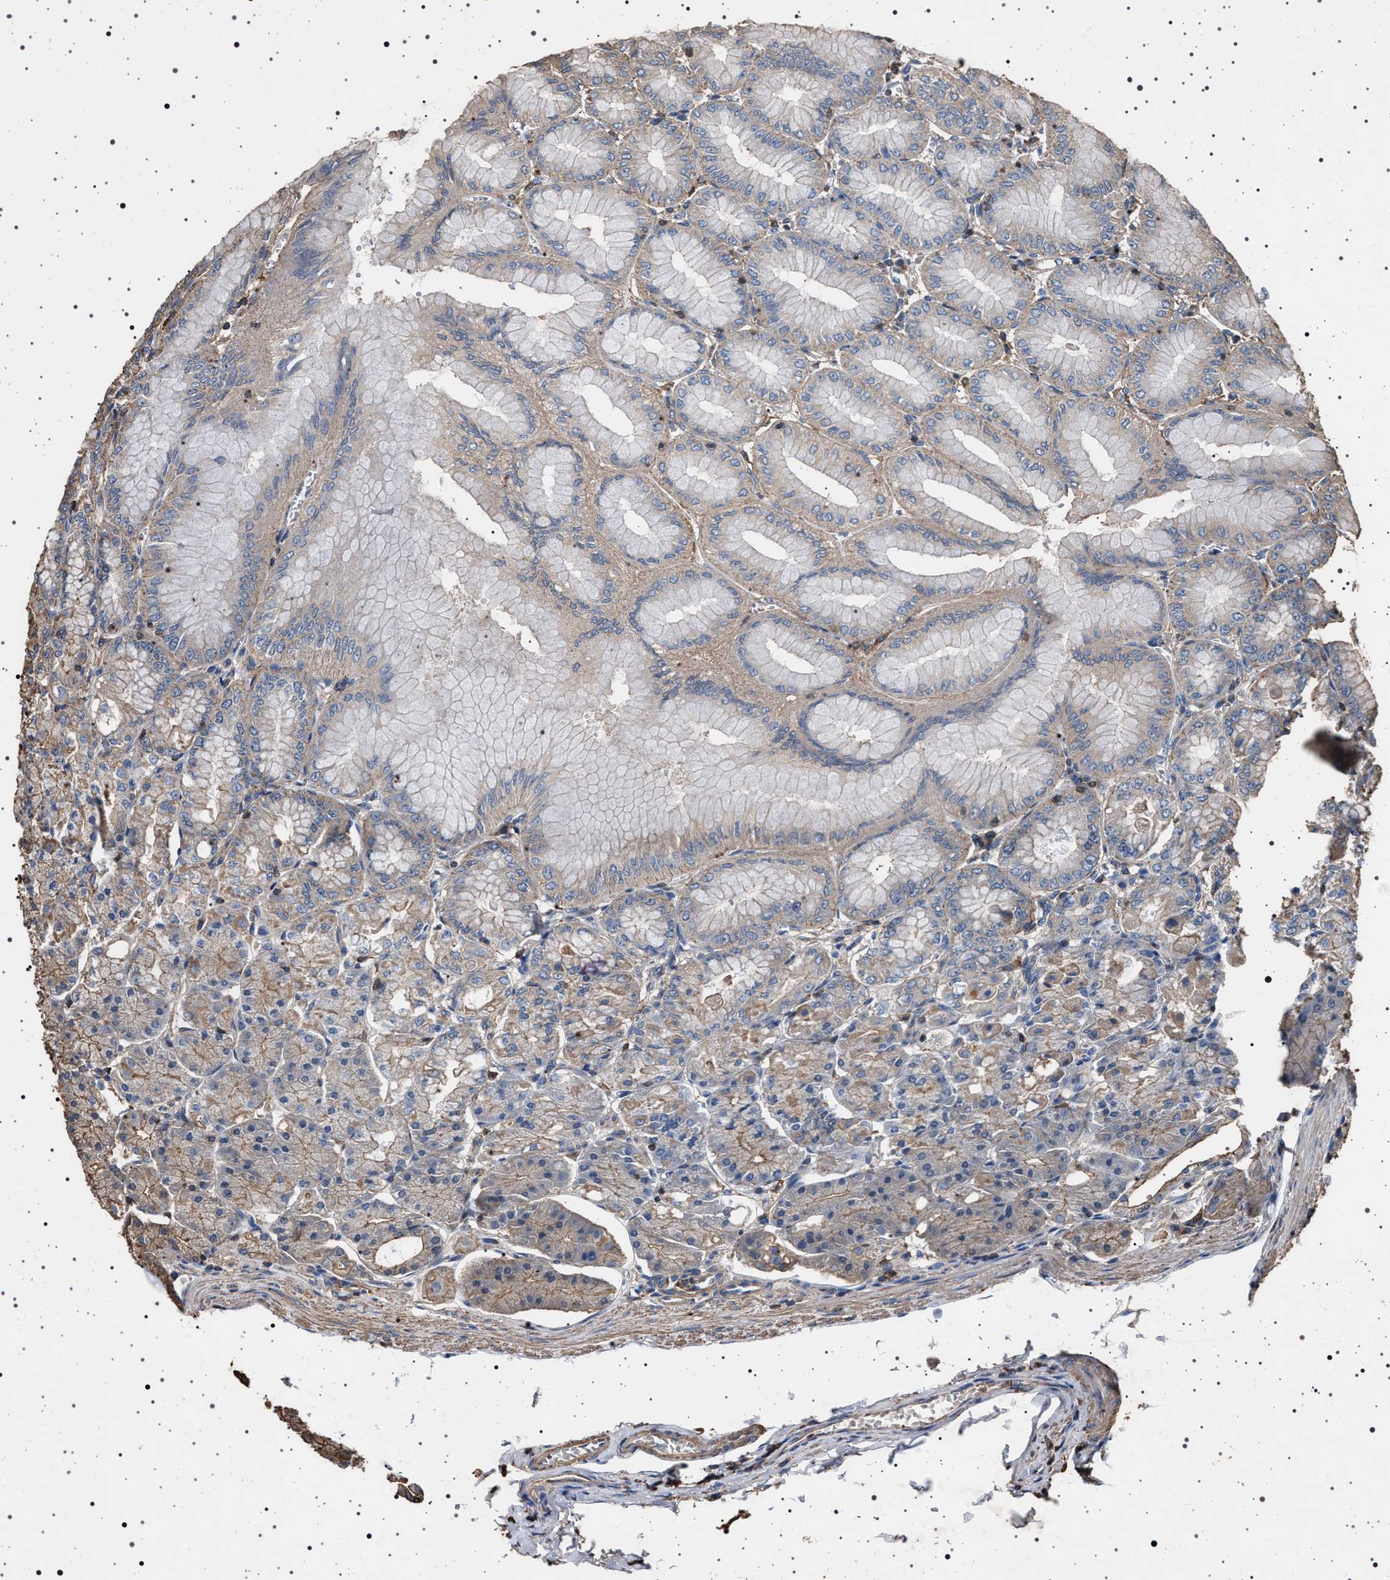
{"staining": {"intensity": "moderate", "quantity": "25%-75%", "location": "cytoplasmic/membranous"}, "tissue": "stomach", "cell_type": "Glandular cells", "image_type": "normal", "snomed": [{"axis": "morphology", "description": "Normal tissue, NOS"}, {"axis": "topography", "description": "Stomach, lower"}], "caption": "Brown immunohistochemical staining in unremarkable human stomach demonstrates moderate cytoplasmic/membranous expression in approximately 25%-75% of glandular cells.", "gene": "SMAP2", "patient": {"sex": "male", "age": 71}}